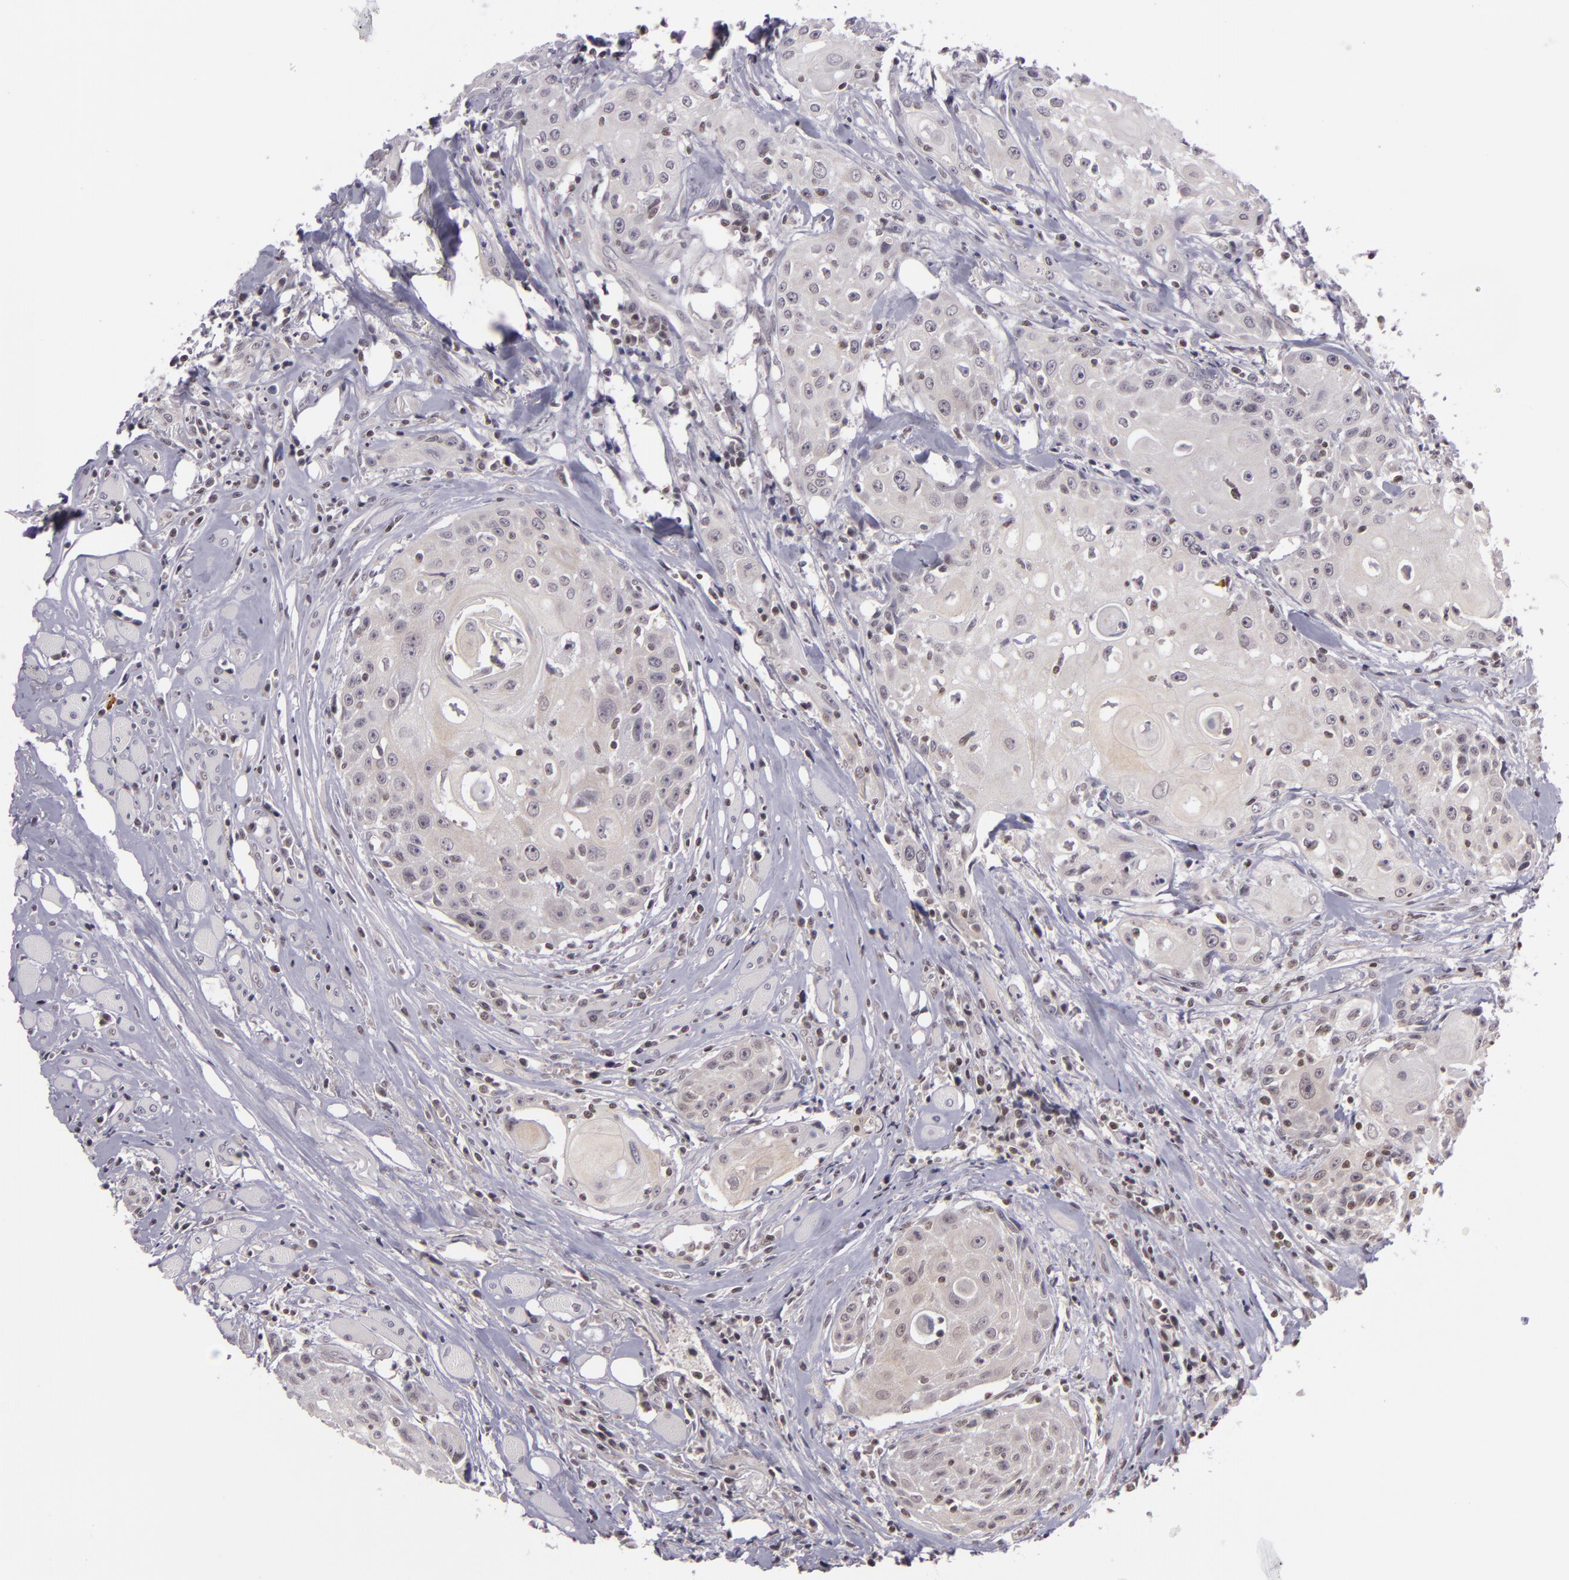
{"staining": {"intensity": "weak", "quantity": "<25%", "location": "nuclear"}, "tissue": "head and neck cancer", "cell_type": "Tumor cells", "image_type": "cancer", "snomed": [{"axis": "morphology", "description": "Squamous cell carcinoma, NOS"}, {"axis": "topography", "description": "Oral tissue"}, {"axis": "topography", "description": "Head-Neck"}], "caption": "This histopathology image is of squamous cell carcinoma (head and neck) stained with IHC to label a protein in brown with the nuclei are counter-stained blue. There is no expression in tumor cells.", "gene": "ZFX", "patient": {"sex": "female", "age": 82}}